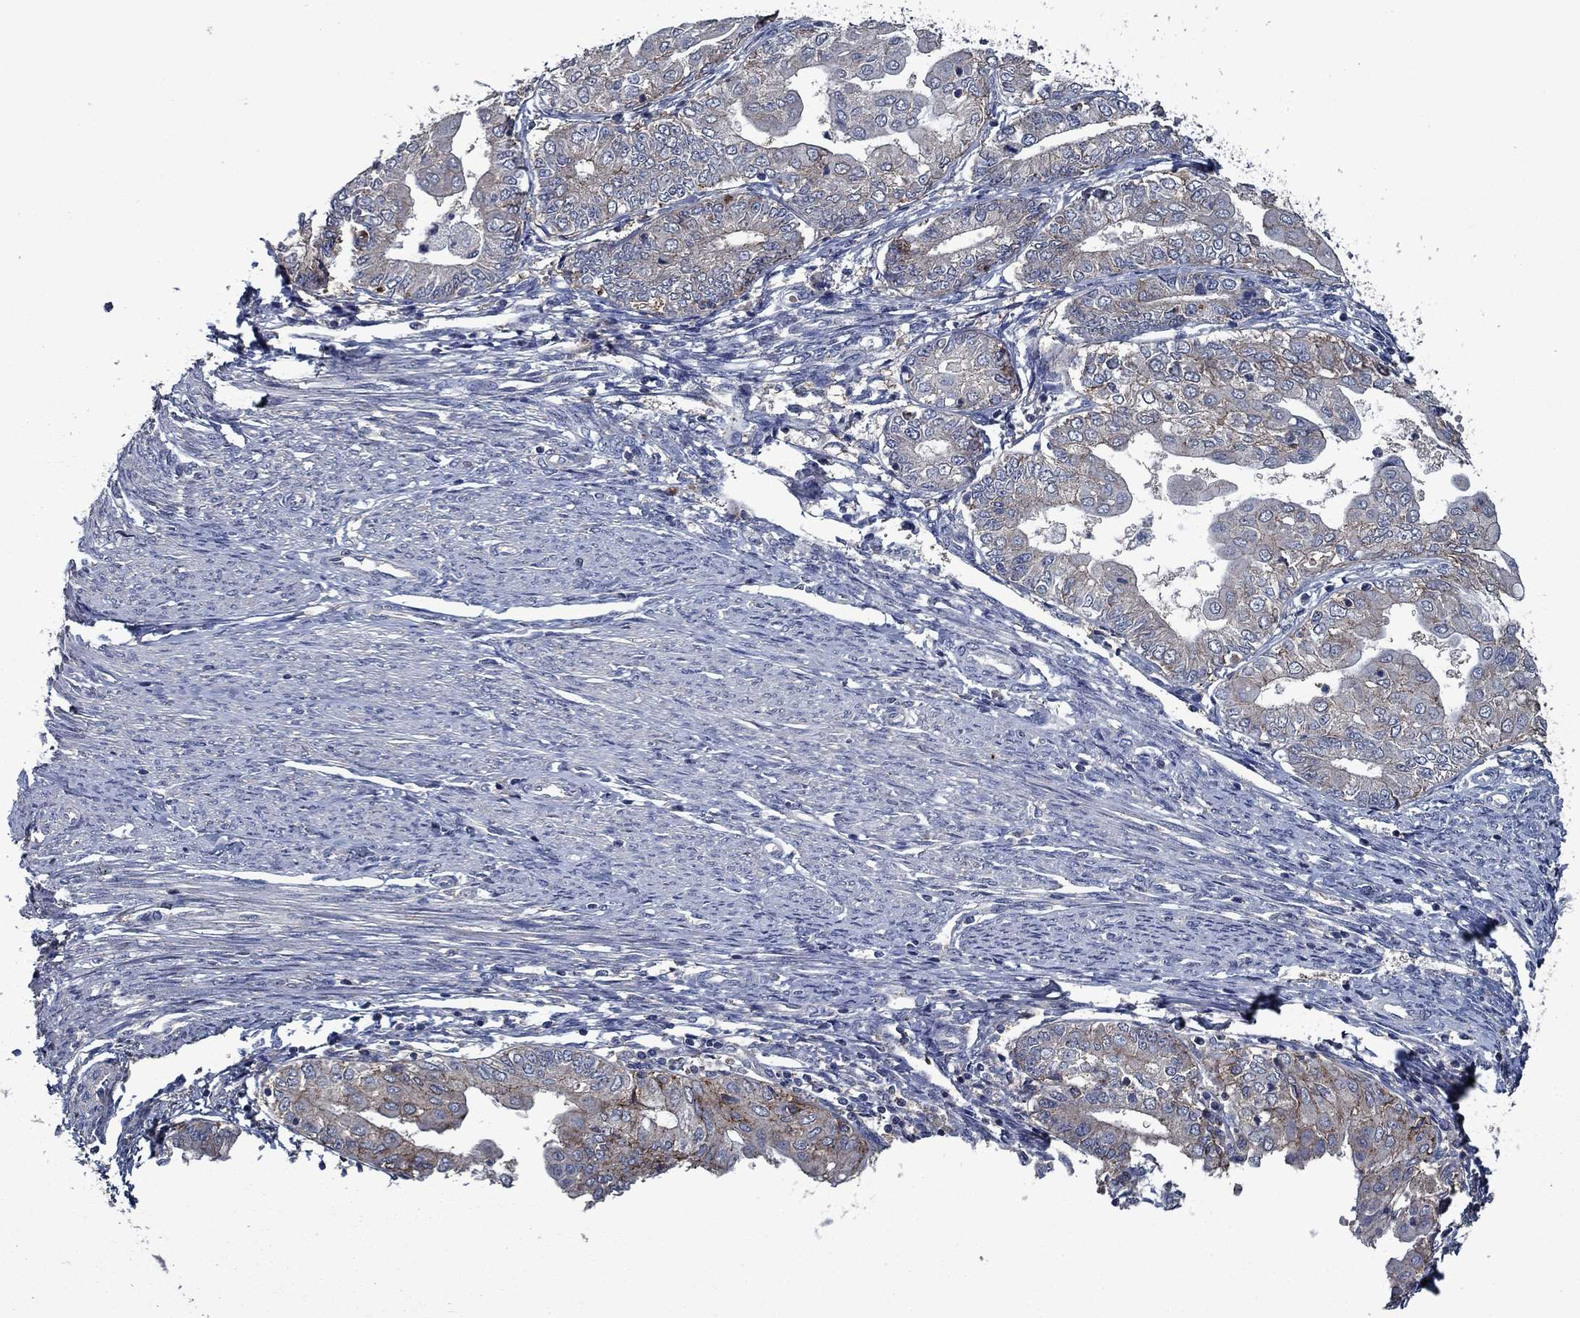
{"staining": {"intensity": "moderate", "quantity": "<25%", "location": "cytoplasmic/membranous"}, "tissue": "endometrial cancer", "cell_type": "Tumor cells", "image_type": "cancer", "snomed": [{"axis": "morphology", "description": "Adenocarcinoma, NOS"}, {"axis": "topography", "description": "Endometrium"}], "caption": "Human endometrial cancer (adenocarcinoma) stained with a protein marker shows moderate staining in tumor cells.", "gene": "SLC44A1", "patient": {"sex": "female", "age": 68}}